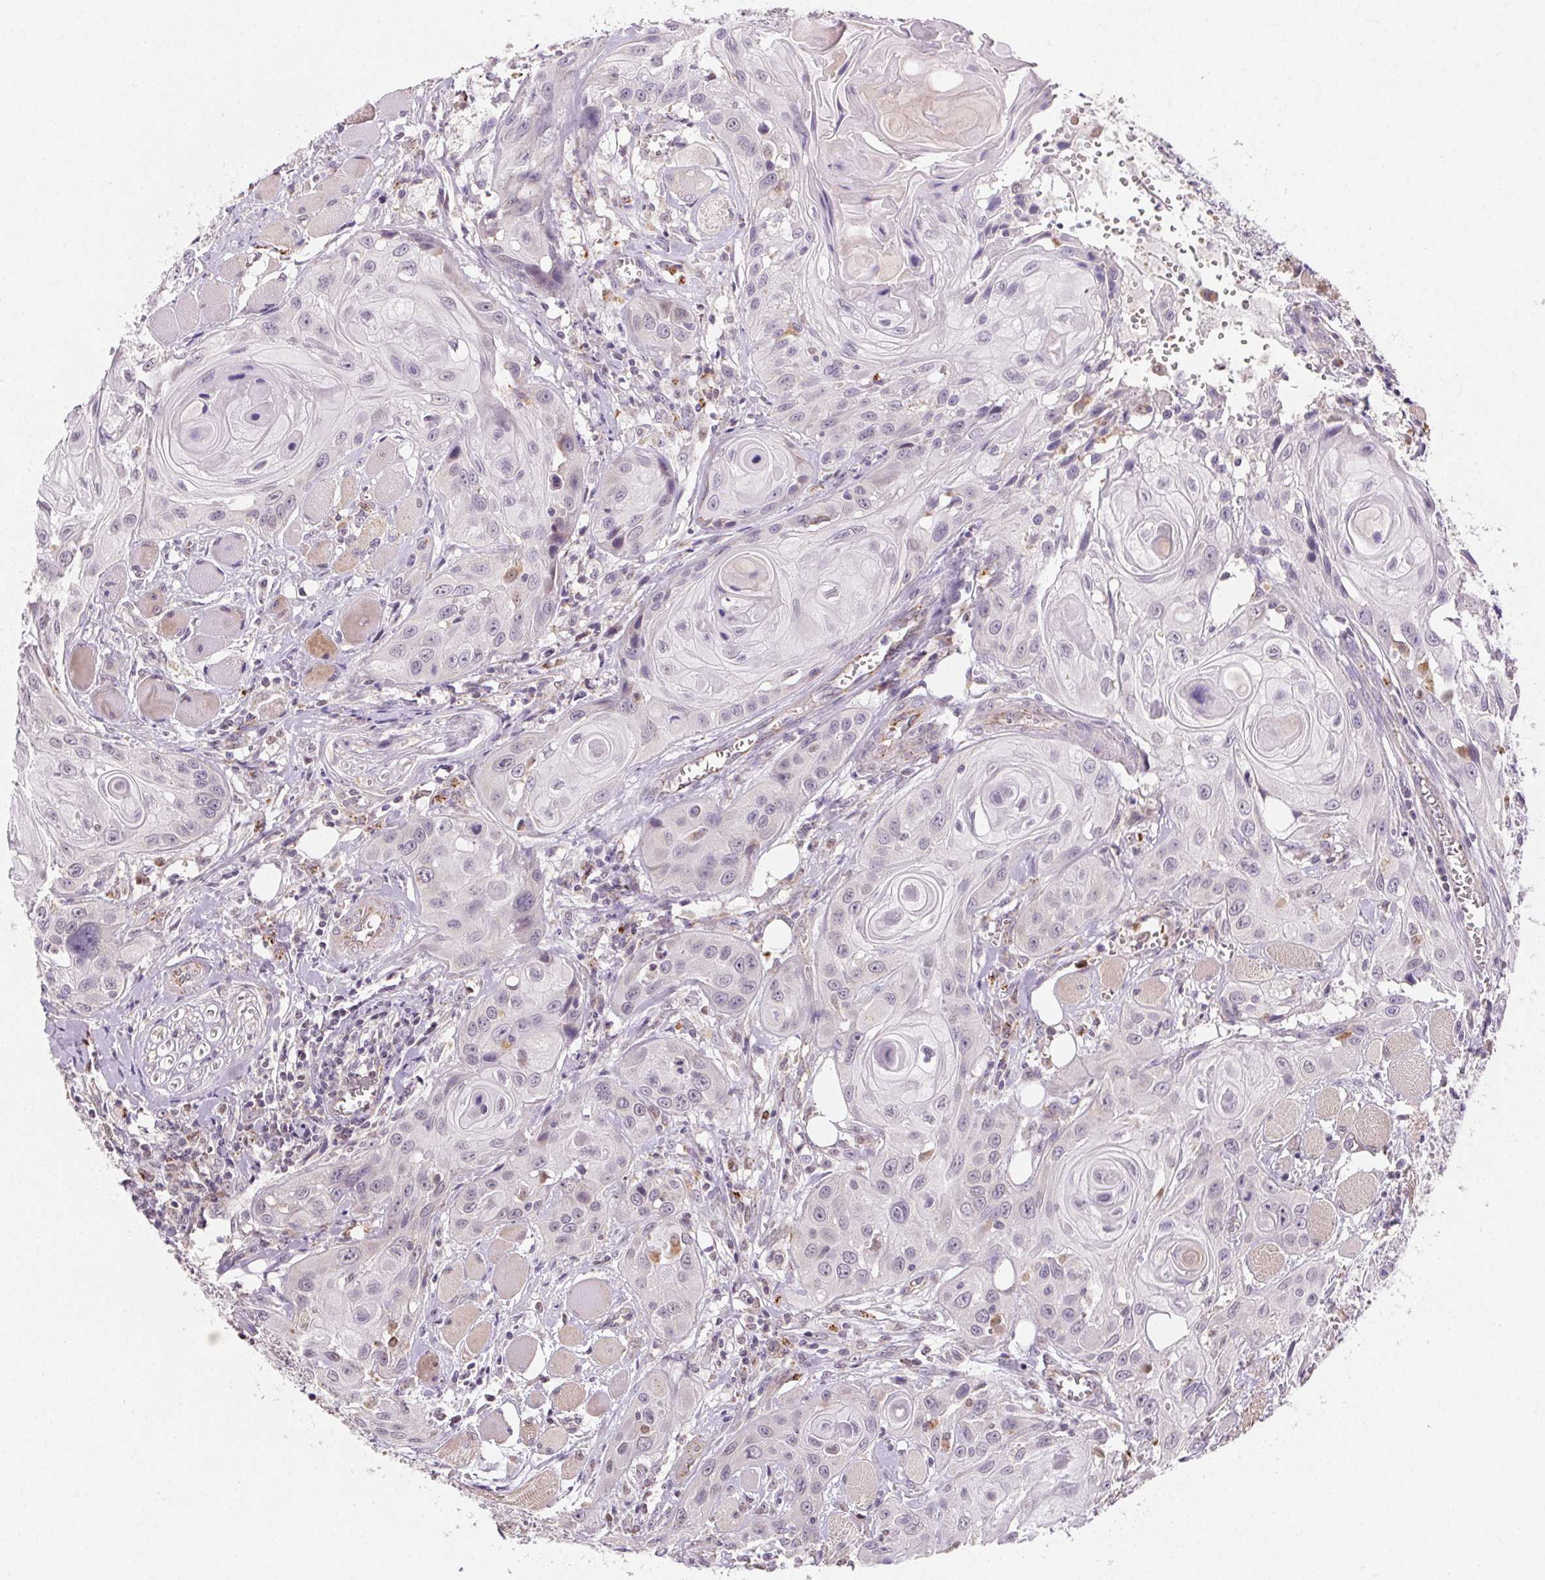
{"staining": {"intensity": "negative", "quantity": "none", "location": "none"}, "tissue": "head and neck cancer", "cell_type": "Tumor cells", "image_type": "cancer", "snomed": [{"axis": "morphology", "description": "Squamous cell carcinoma, NOS"}, {"axis": "topography", "description": "Oral tissue"}, {"axis": "topography", "description": "Head-Neck"}], "caption": "Micrograph shows no significant protein expression in tumor cells of head and neck squamous cell carcinoma.", "gene": "METTL13", "patient": {"sex": "male", "age": 58}}